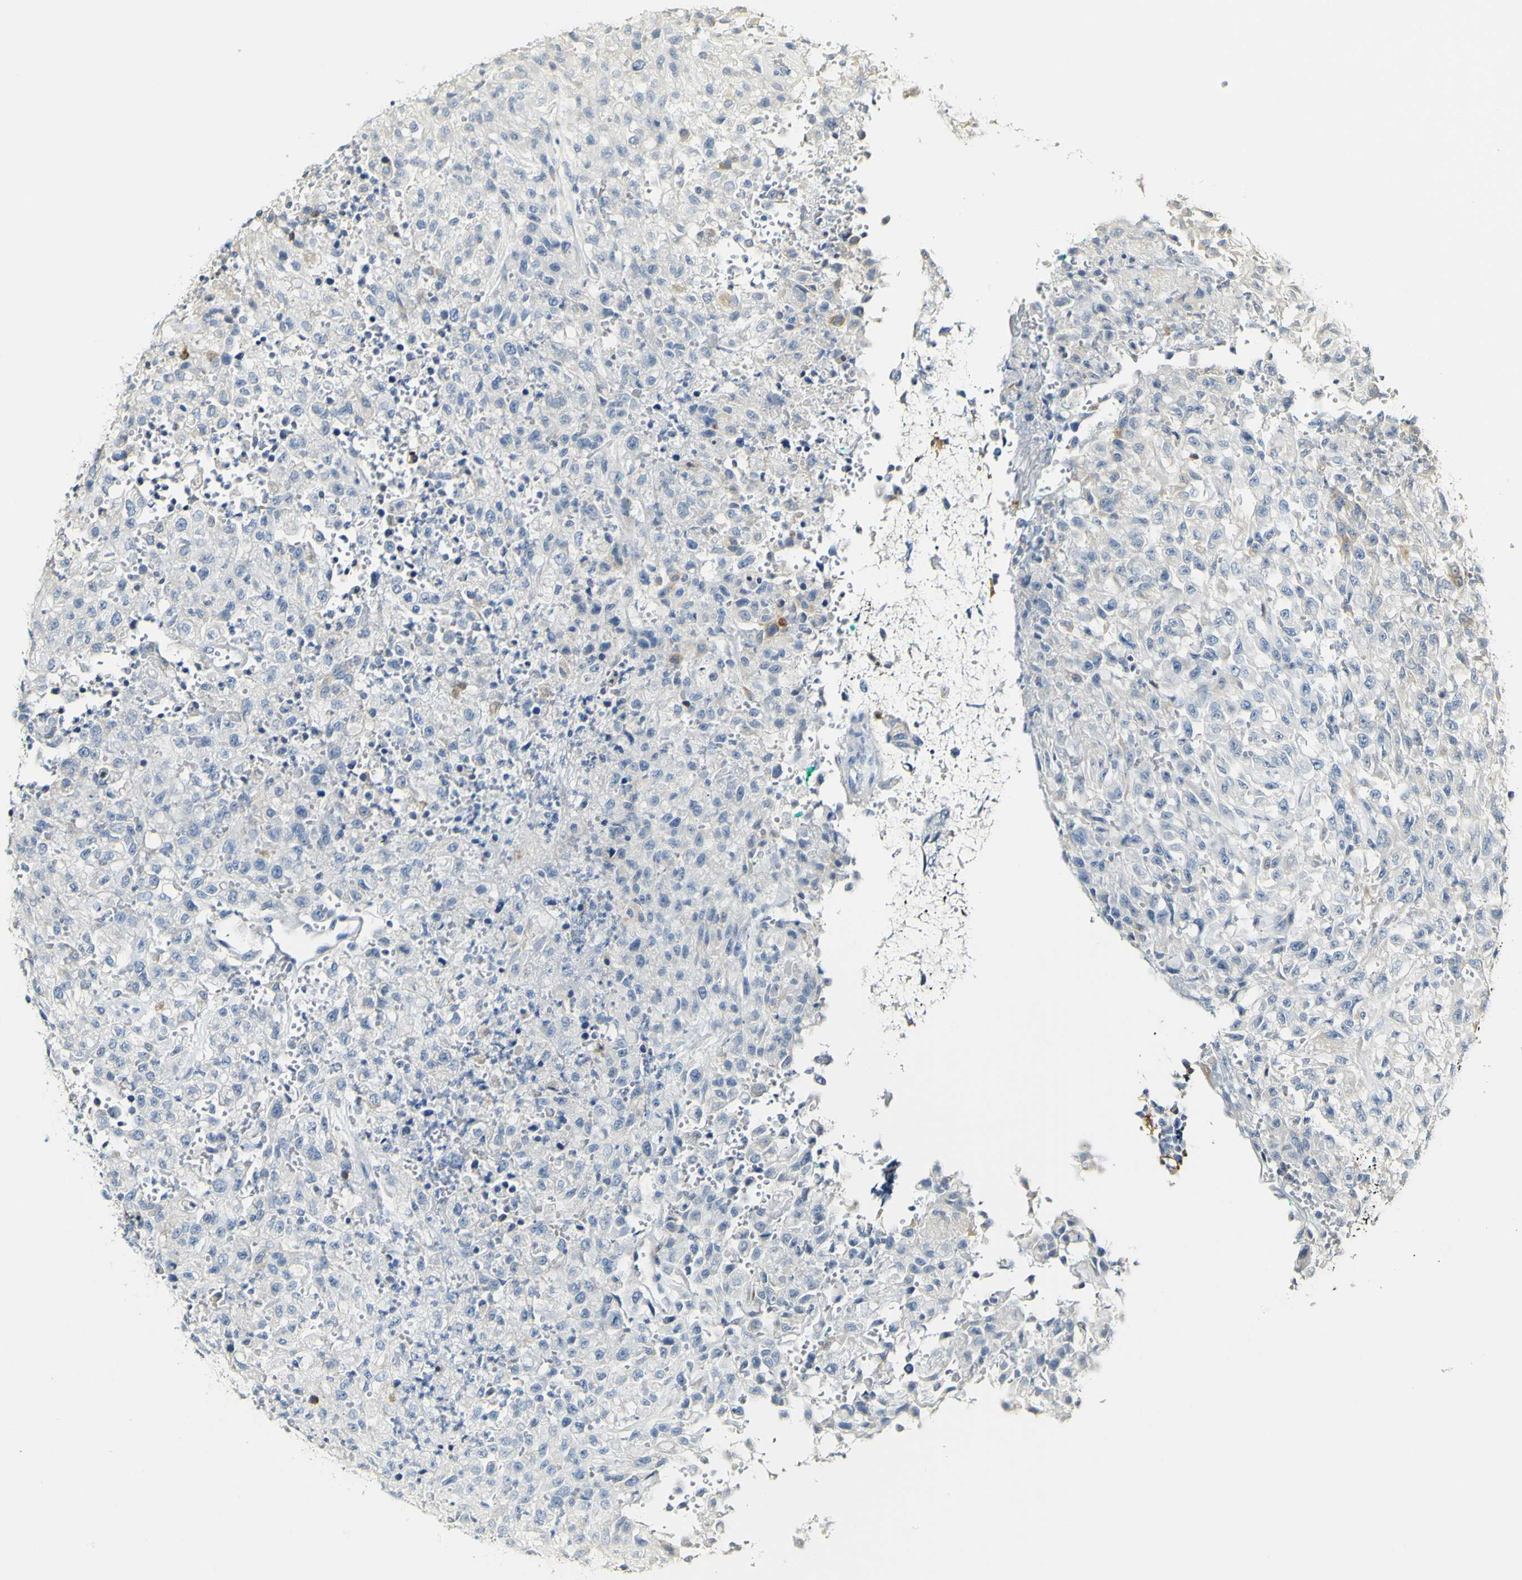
{"staining": {"intensity": "negative", "quantity": "none", "location": "none"}, "tissue": "urothelial cancer", "cell_type": "Tumor cells", "image_type": "cancer", "snomed": [{"axis": "morphology", "description": "Urothelial carcinoma, High grade"}, {"axis": "topography", "description": "Urinary bladder"}], "caption": "The immunohistochemistry (IHC) photomicrograph has no significant expression in tumor cells of urothelial cancer tissue.", "gene": "FMO3", "patient": {"sex": "male", "age": 46}}